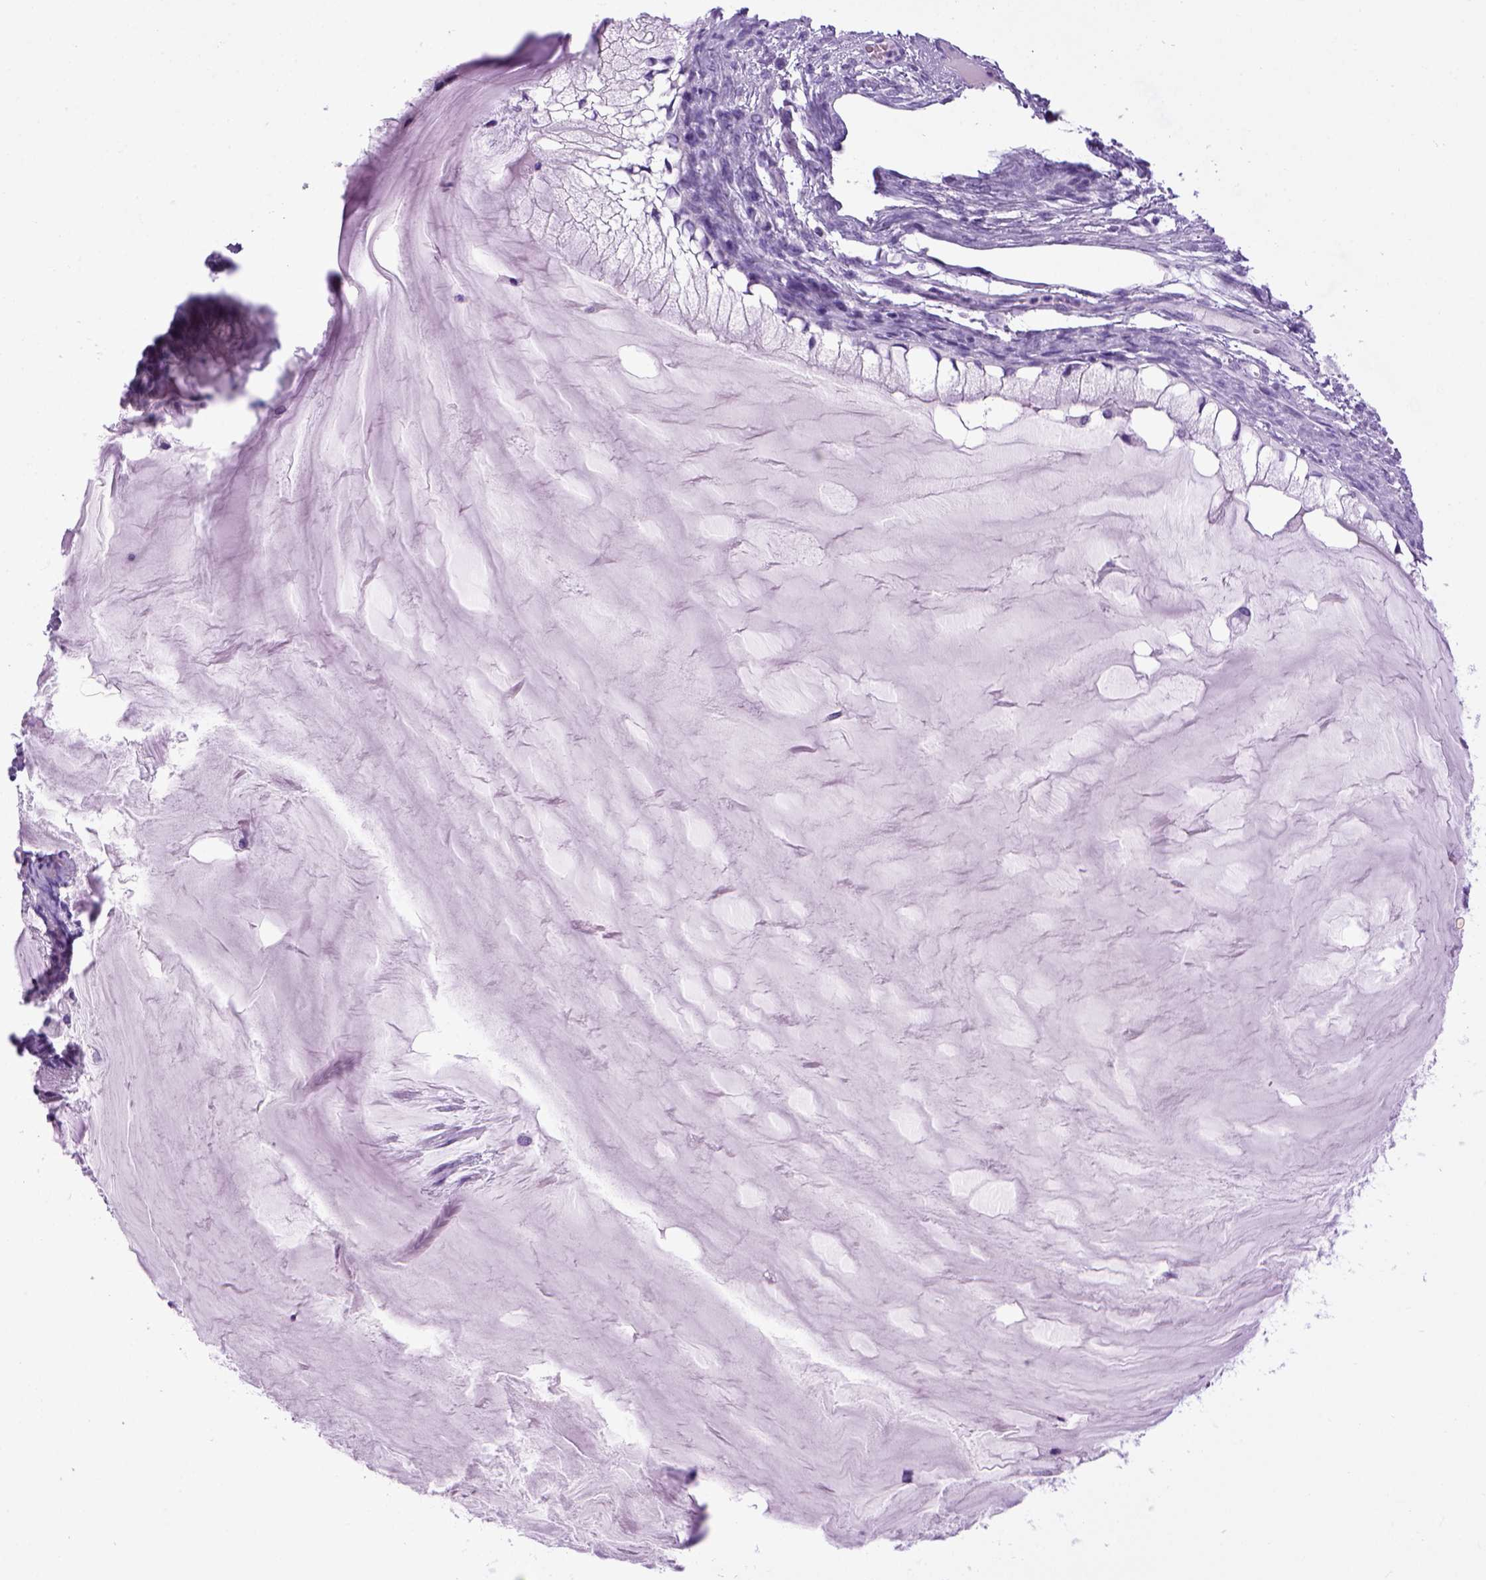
{"staining": {"intensity": "negative", "quantity": "none", "location": "none"}, "tissue": "ovarian cancer", "cell_type": "Tumor cells", "image_type": "cancer", "snomed": [{"axis": "morphology", "description": "Cystadenocarcinoma, mucinous, NOS"}, {"axis": "topography", "description": "Ovary"}], "caption": "Ovarian mucinous cystadenocarcinoma was stained to show a protein in brown. There is no significant expression in tumor cells.", "gene": "SGCG", "patient": {"sex": "female", "age": 57}}